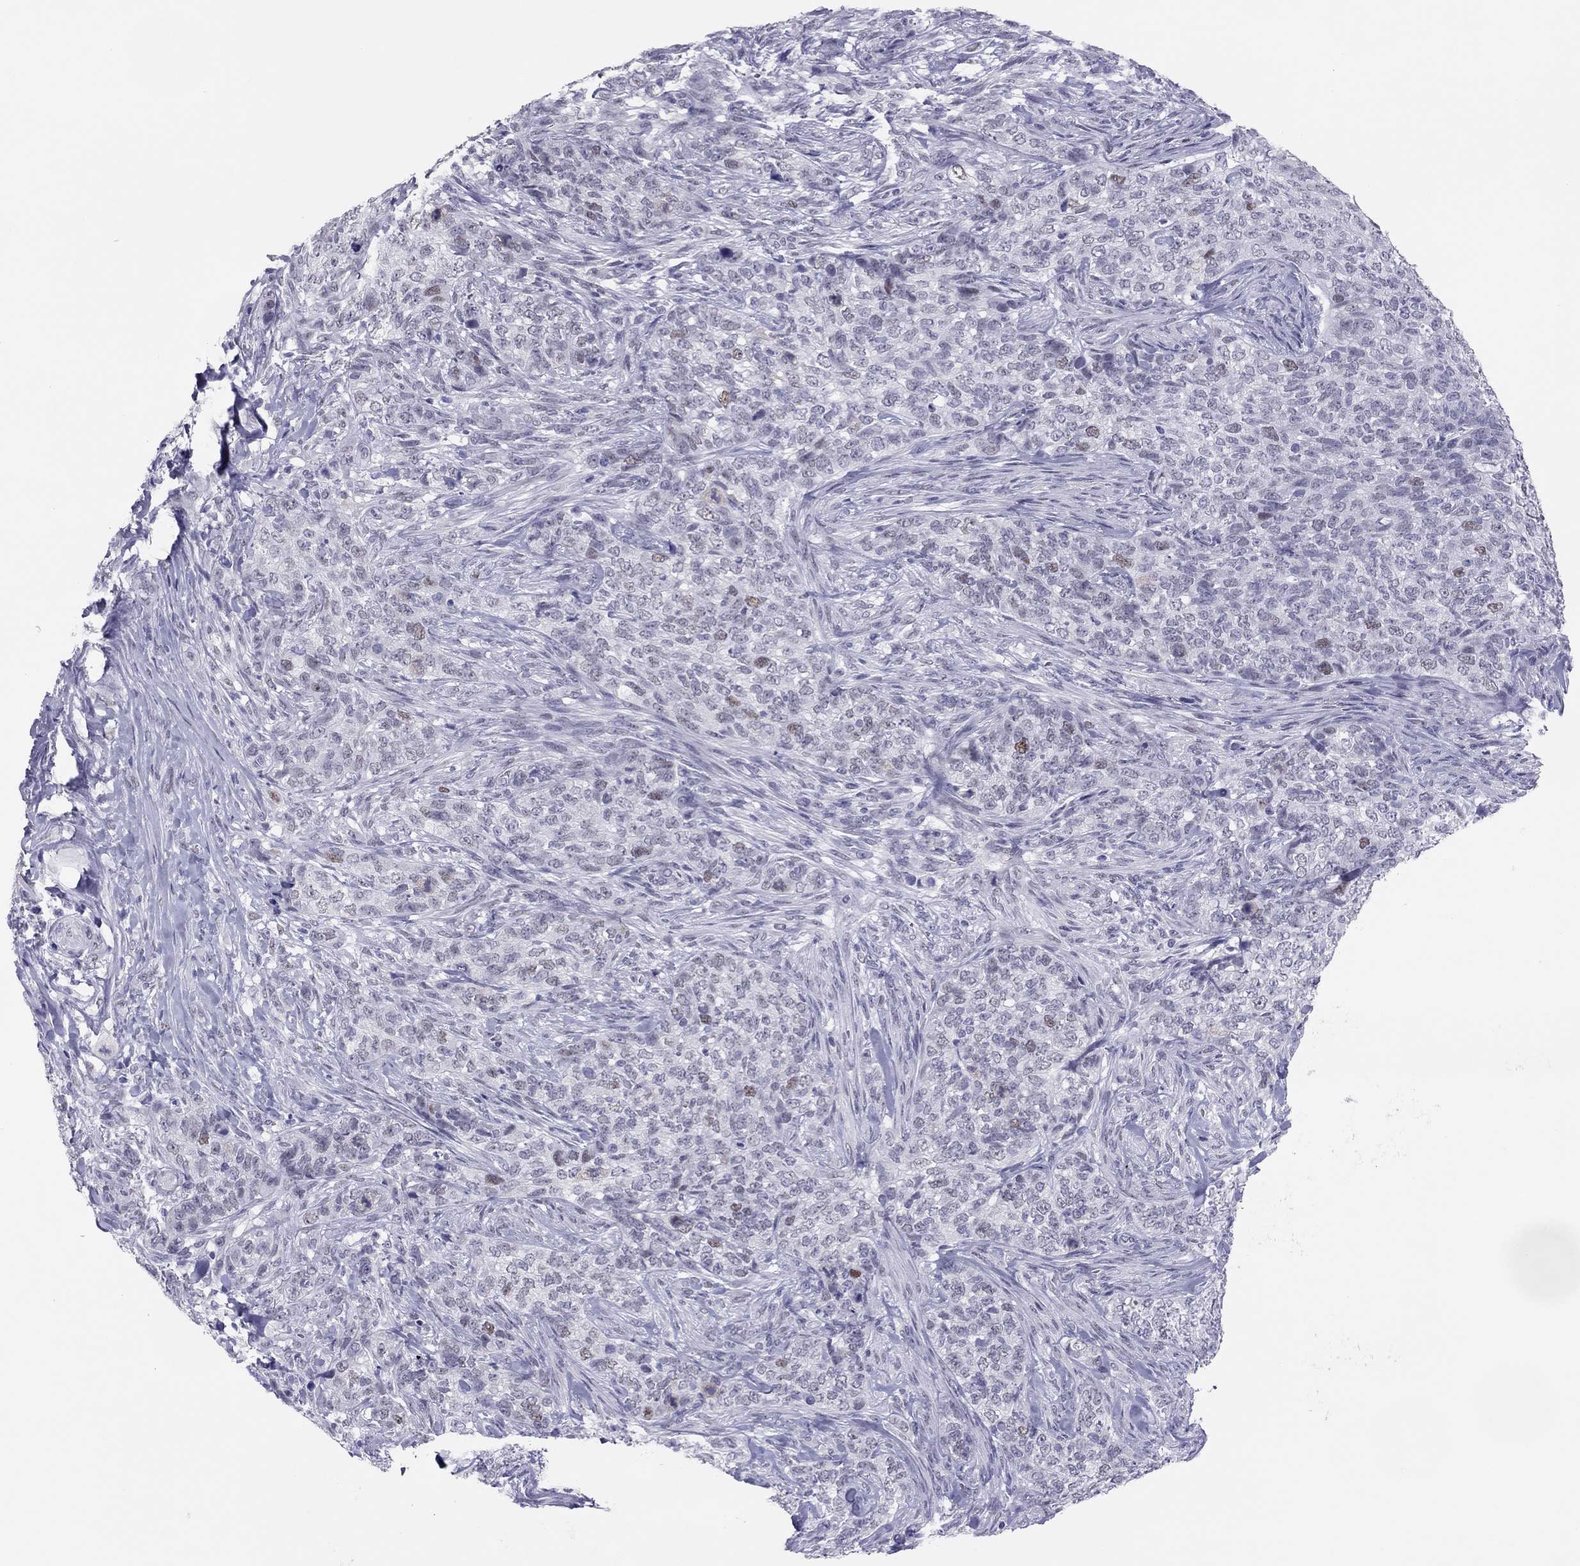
{"staining": {"intensity": "weak", "quantity": "<25%", "location": "nuclear"}, "tissue": "skin cancer", "cell_type": "Tumor cells", "image_type": "cancer", "snomed": [{"axis": "morphology", "description": "Basal cell carcinoma"}, {"axis": "topography", "description": "Skin"}], "caption": "This image is of skin basal cell carcinoma stained with immunohistochemistry to label a protein in brown with the nuclei are counter-stained blue. There is no expression in tumor cells.", "gene": "PHOX2A", "patient": {"sex": "female", "age": 69}}